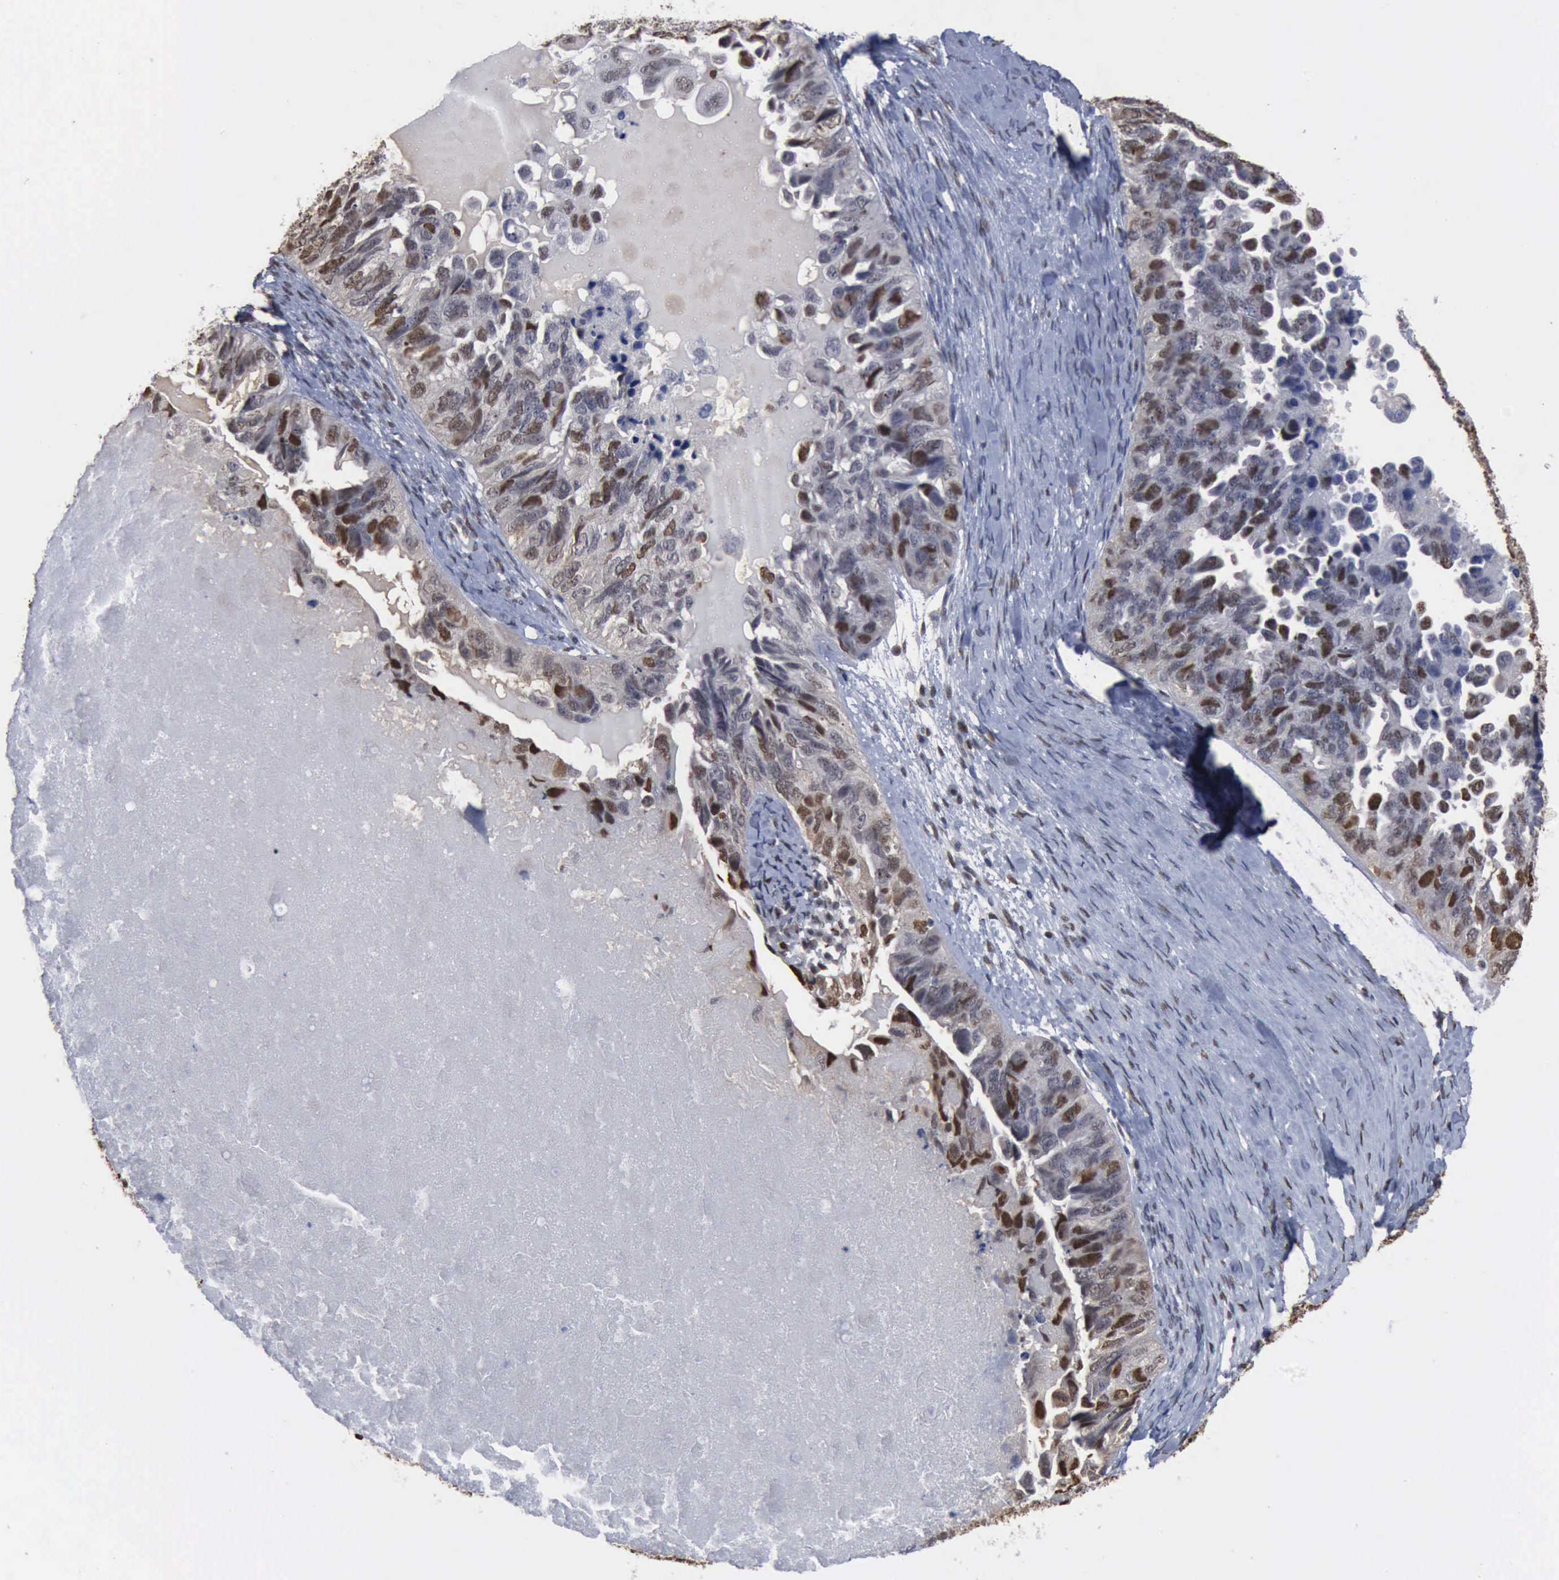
{"staining": {"intensity": "weak", "quantity": "25%-75%", "location": "nuclear"}, "tissue": "ovarian cancer", "cell_type": "Tumor cells", "image_type": "cancer", "snomed": [{"axis": "morphology", "description": "Cystadenocarcinoma, serous, NOS"}, {"axis": "topography", "description": "Ovary"}], "caption": "Ovarian cancer stained with a brown dye demonstrates weak nuclear positive expression in about 25%-75% of tumor cells.", "gene": "PCNA", "patient": {"sex": "female", "age": 82}}